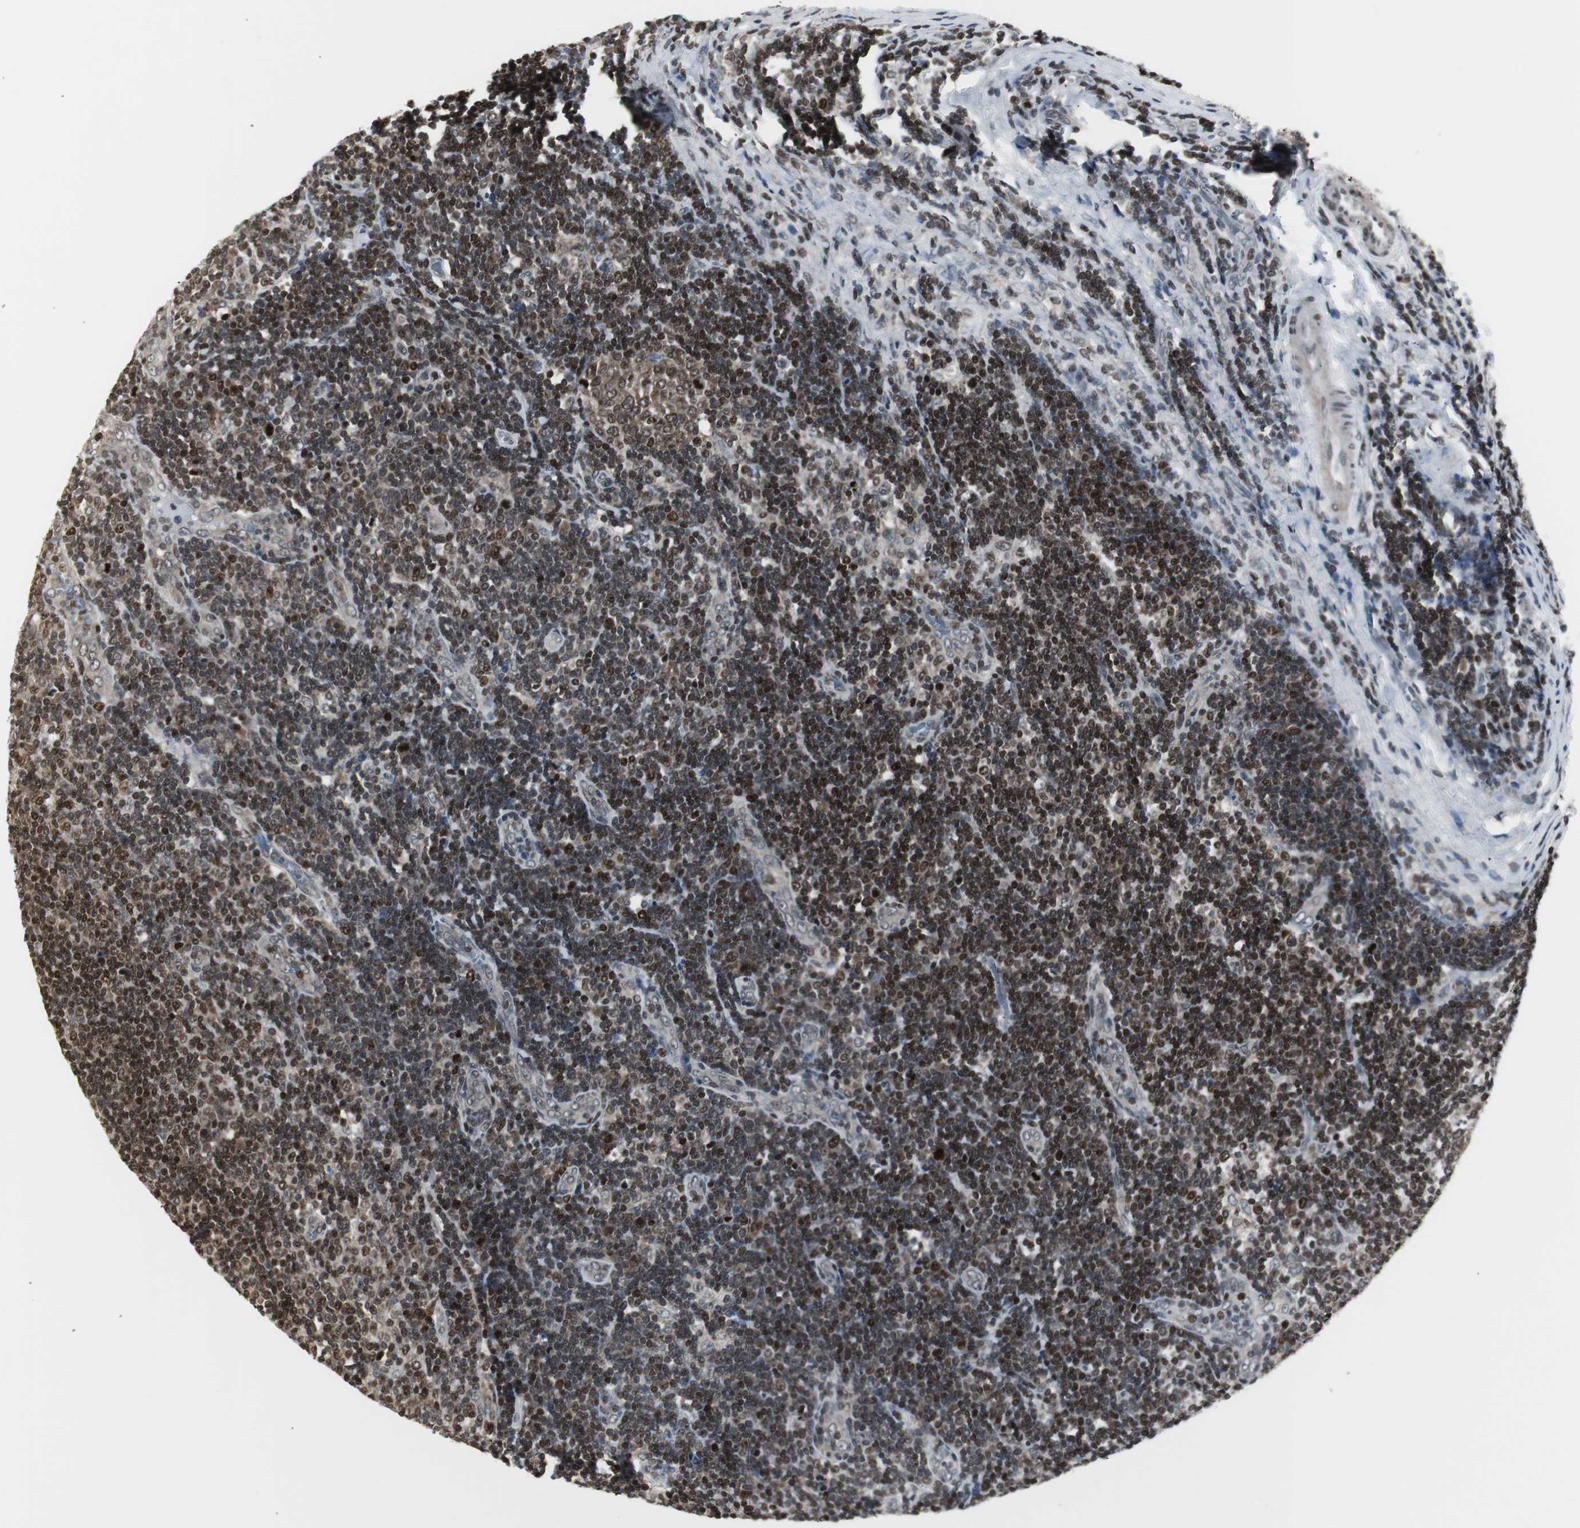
{"staining": {"intensity": "strong", "quantity": ">75%", "location": "nuclear"}, "tissue": "lymph node", "cell_type": "Germinal center cells", "image_type": "normal", "snomed": [{"axis": "morphology", "description": "Normal tissue, NOS"}, {"axis": "topography", "description": "Lymph node"}, {"axis": "topography", "description": "Salivary gland"}], "caption": "This micrograph shows IHC staining of normal human lymph node, with high strong nuclear expression in about >75% of germinal center cells.", "gene": "MPG", "patient": {"sex": "male", "age": 8}}